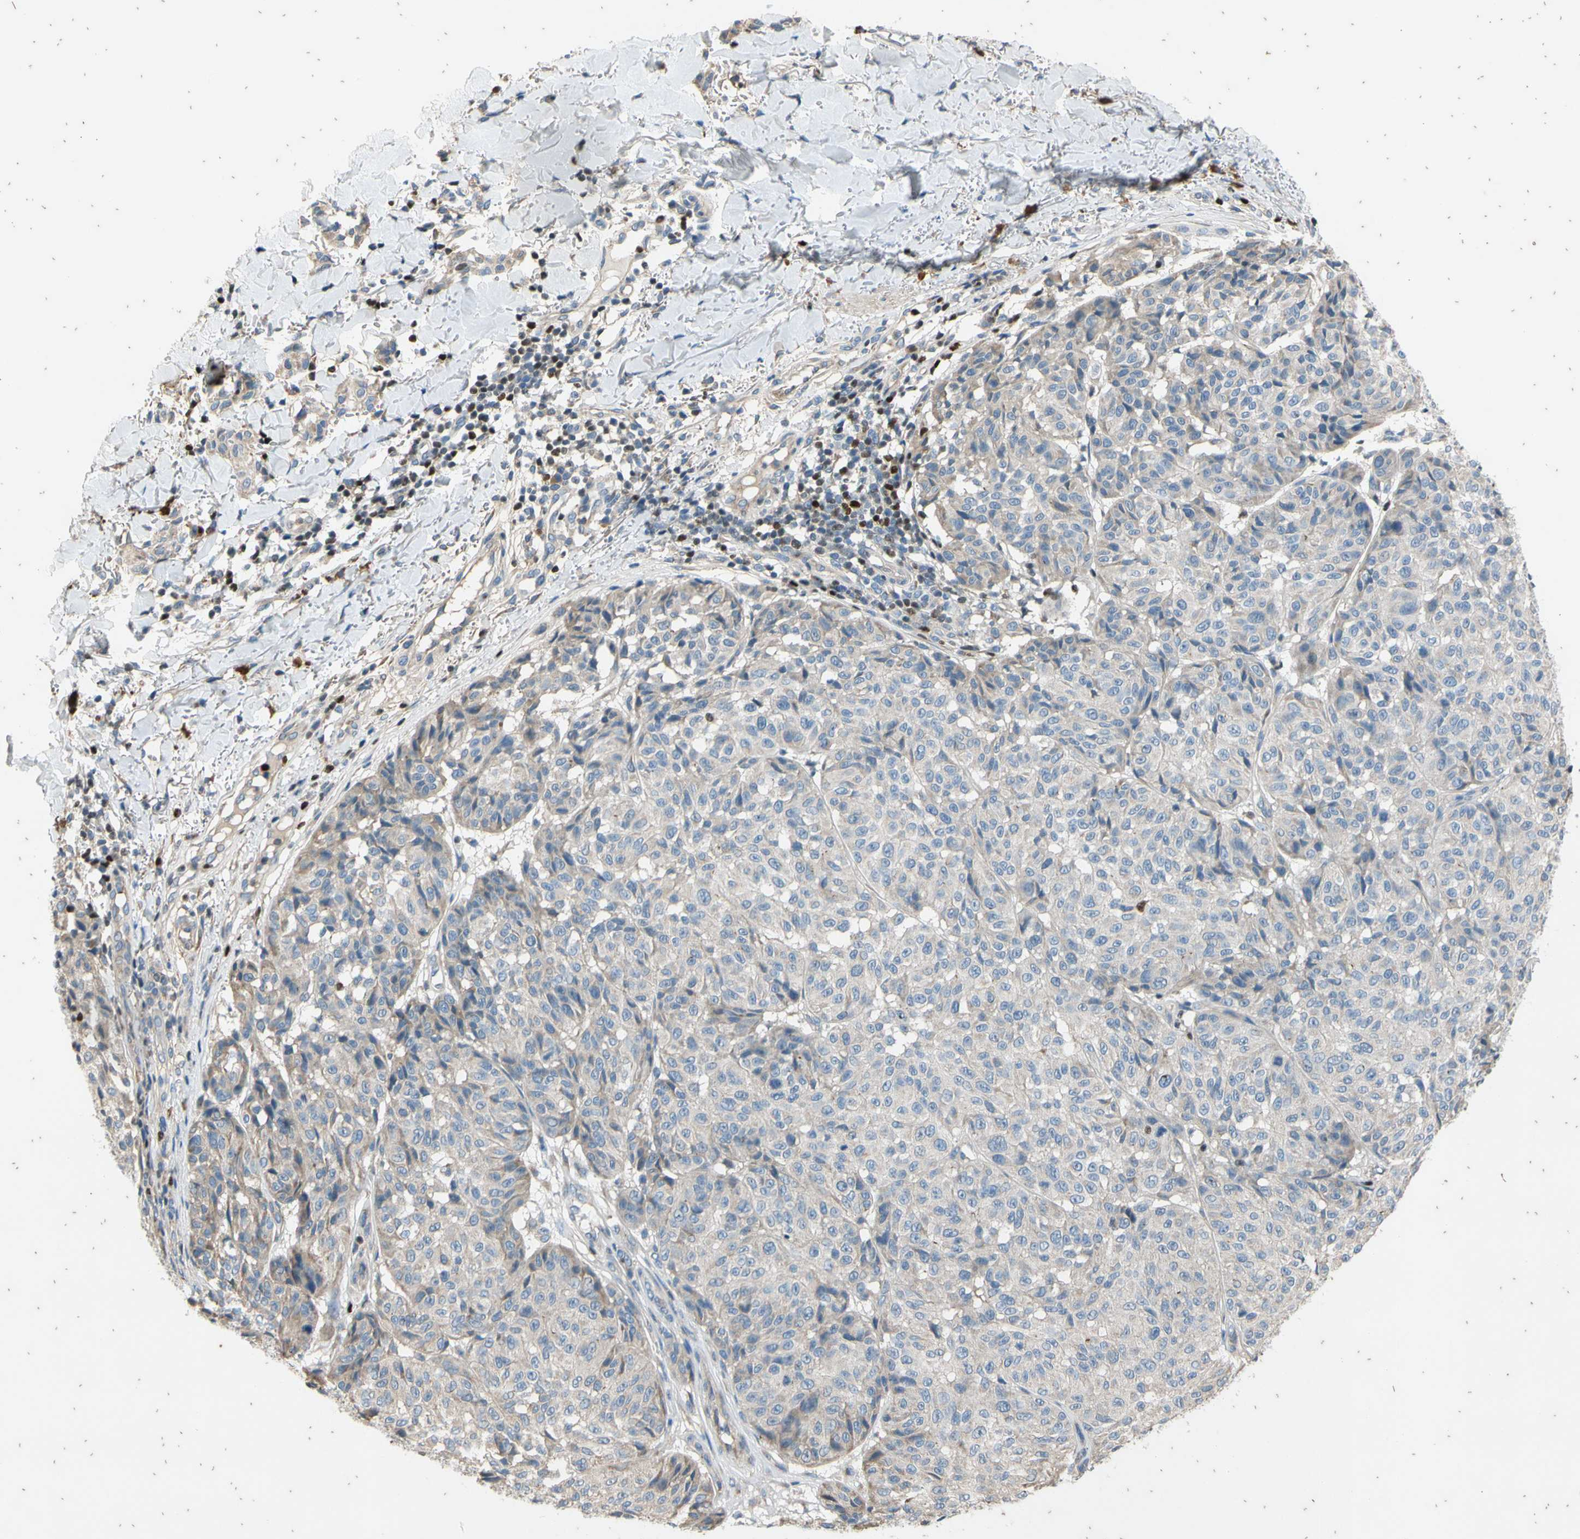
{"staining": {"intensity": "negative", "quantity": "none", "location": "none"}, "tissue": "melanoma", "cell_type": "Tumor cells", "image_type": "cancer", "snomed": [{"axis": "morphology", "description": "Malignant melanoma, NOS"}, {"axis": "topography", "description": "Skin"}], "caption": "DAB immunohistochemical staining of human melanoma exhibits no significant staining in tumor cells. (DAB (3,3'-diaminobenzidine) immunohistochemistry with hematoxylin counter stain).", "gene": "TBX21", "patient": {"sex": "female", "age": 46}}